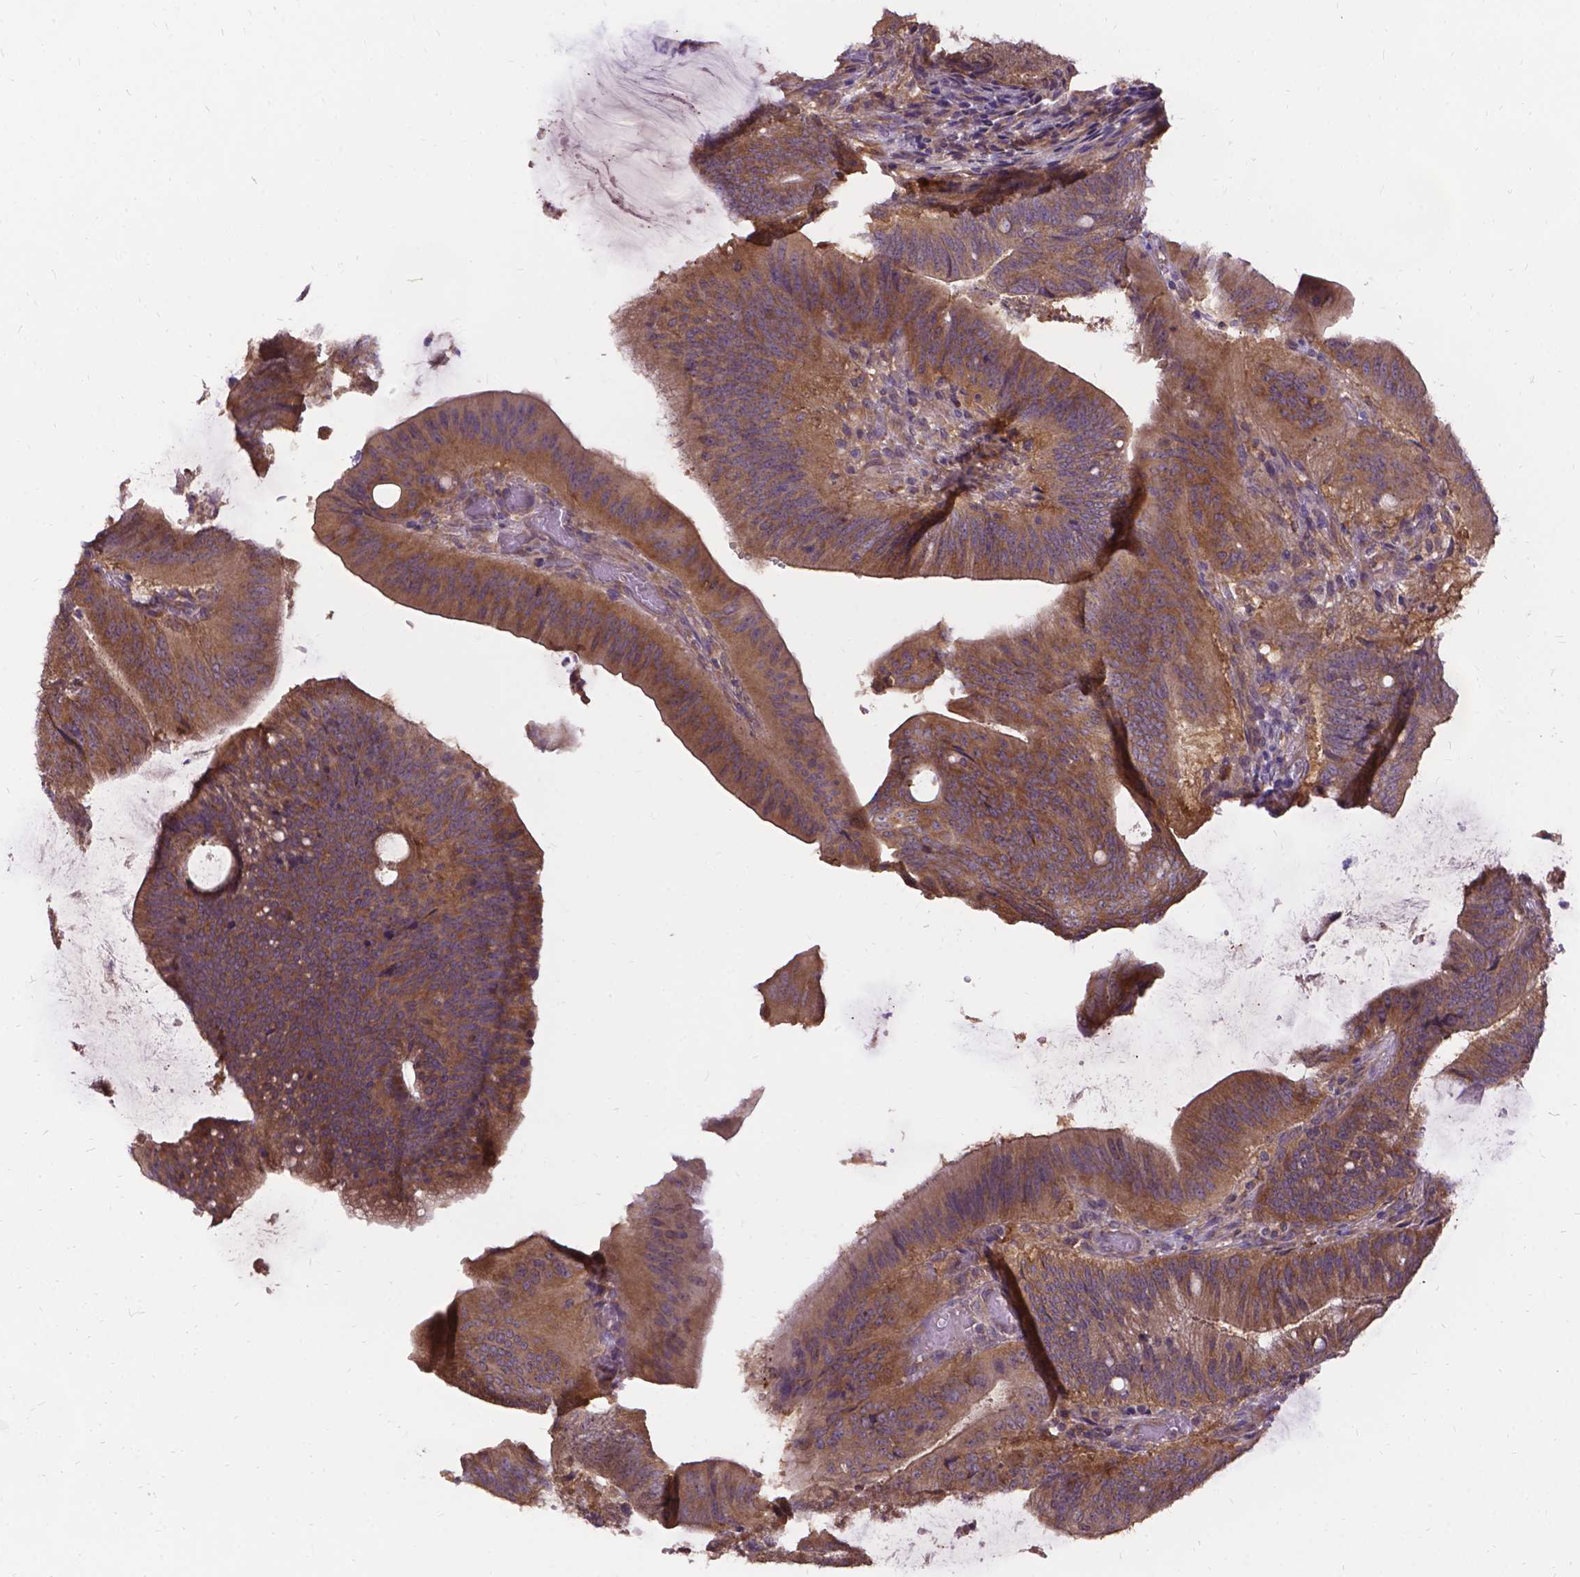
{"staining": {"intensity": "moderate", "quantity": ">75%", "location": "cytoplasmic/membranous"}, "tissue": "colorectal cancer", "cell_type": "Tumor cells", "image_type": "cancer", "snomed": [{"axis": "morphology", "description": "Adenocarcinoma, NOS"}, {"axis": "topography", "description": "Colon"}], "caption": "Immunohistochemistry (IHC) photomicrograph of neoplastic tissue: human colorectal adenocarcinoma stained using immunohistochemistry displays medium levels of moderate protein expression localized specifically in the cytoplasmic/membranous of tumor cells, appearing as a cytoplasmic/membranous brown color.", "gene": "DENND6A", "patient": {"sex": "female", "age": 43}}